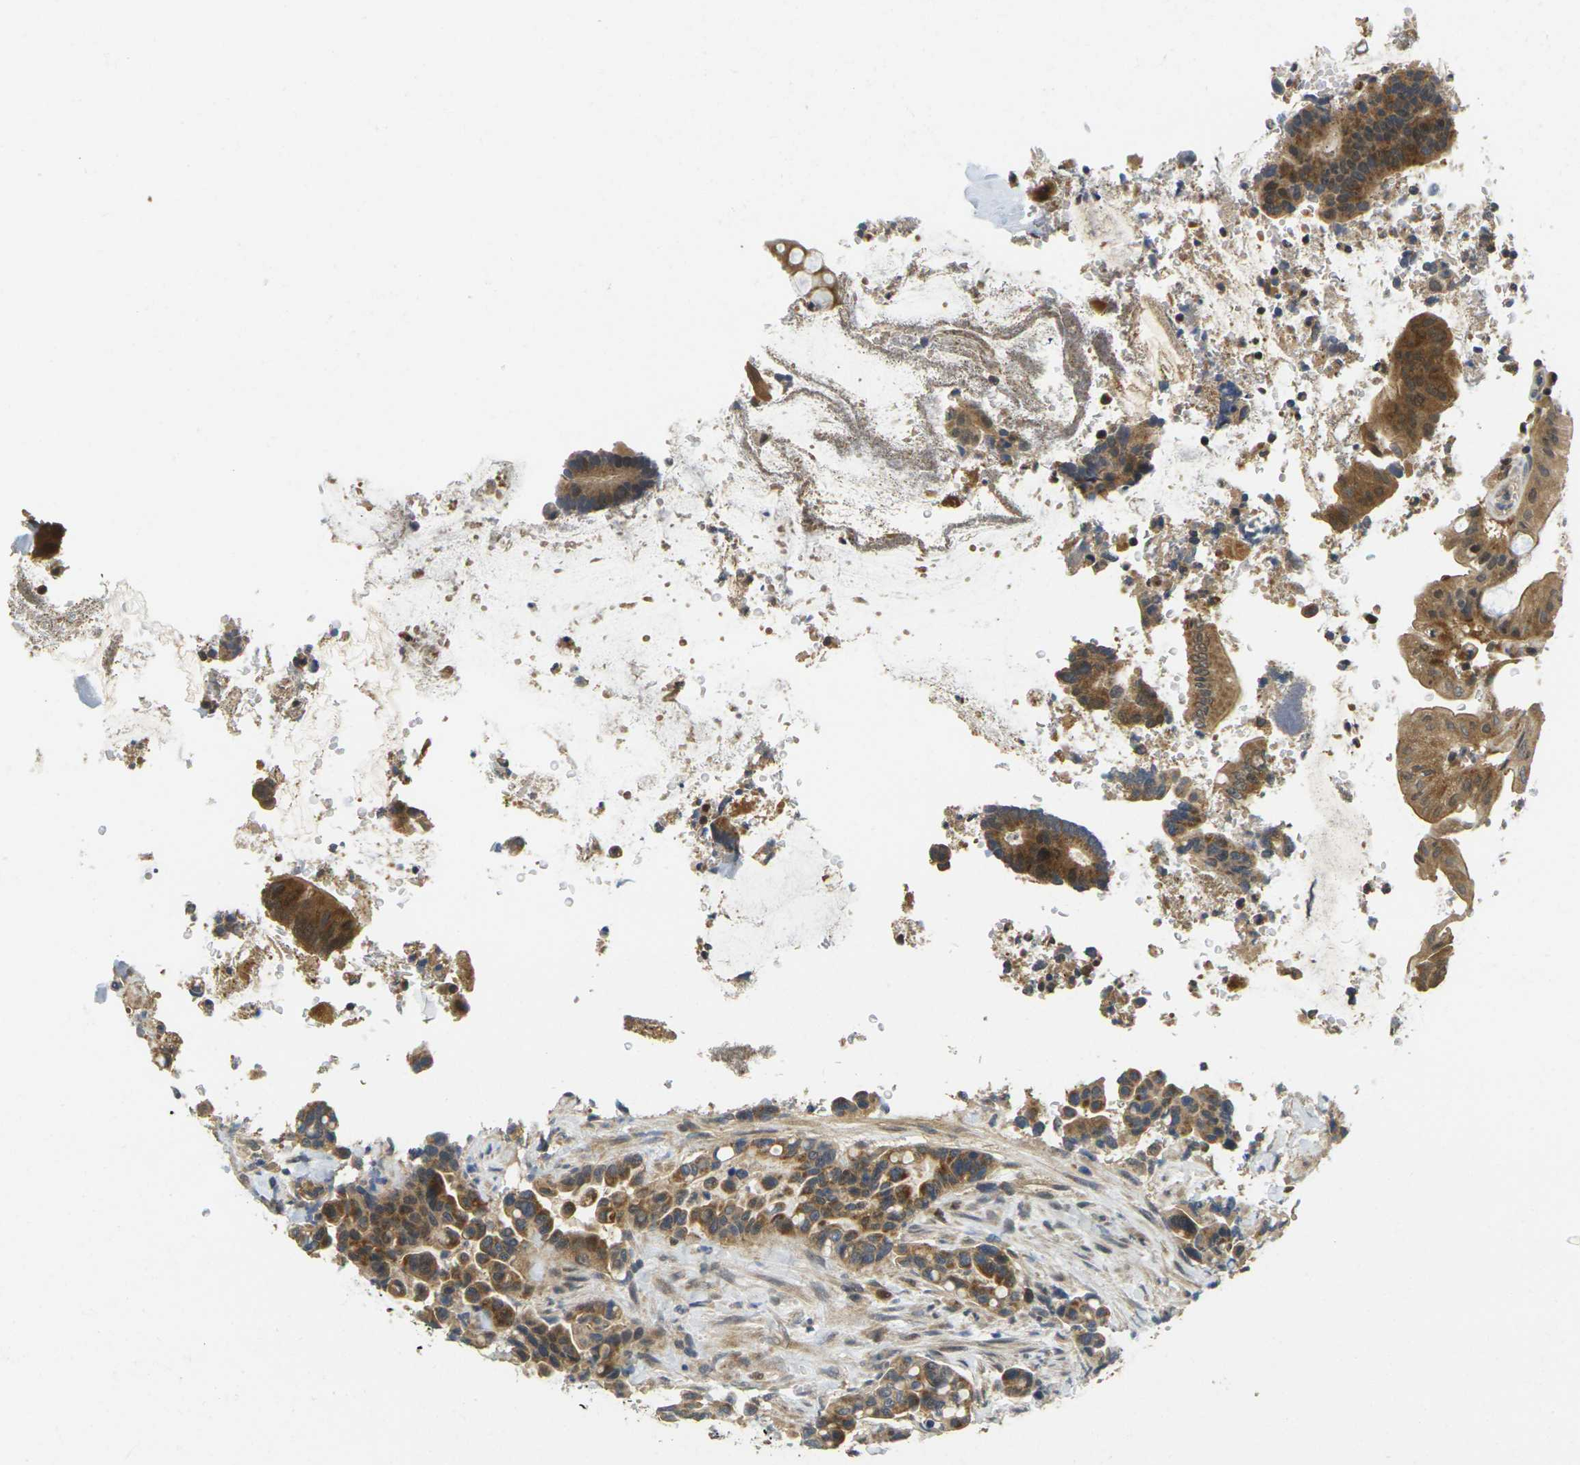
{"staining": {"intensity": "moderate", "quantity": ">75%", "location": "cytoplasmic/membranous"}, "tissue": "colorectal cancer", "cell_type": "Tumor cells", "image_type": "cancer", "snomed": [{"axis": "morphology", "description": "Normal tissue, NOS"}, {"axis": "morphology", "description": "Adenocarcinoma, NOS"}, {"axis": "topography", "description": "Colon"}], "caption": "DAB (3,3'-diaminobenzidine) immunohistochemical staining of human colorectal cancer (adenocarcinoma) displays moderate cytoplasmic/membranous protein staining in approximately >75% of tumor cells. (DAB (3,3'-diaminobenzidine) IHC, brown staining for protein, blue staining for nuclei).", "gene": "KLHL8", "patient": {"sex": "male", "age": 82}}